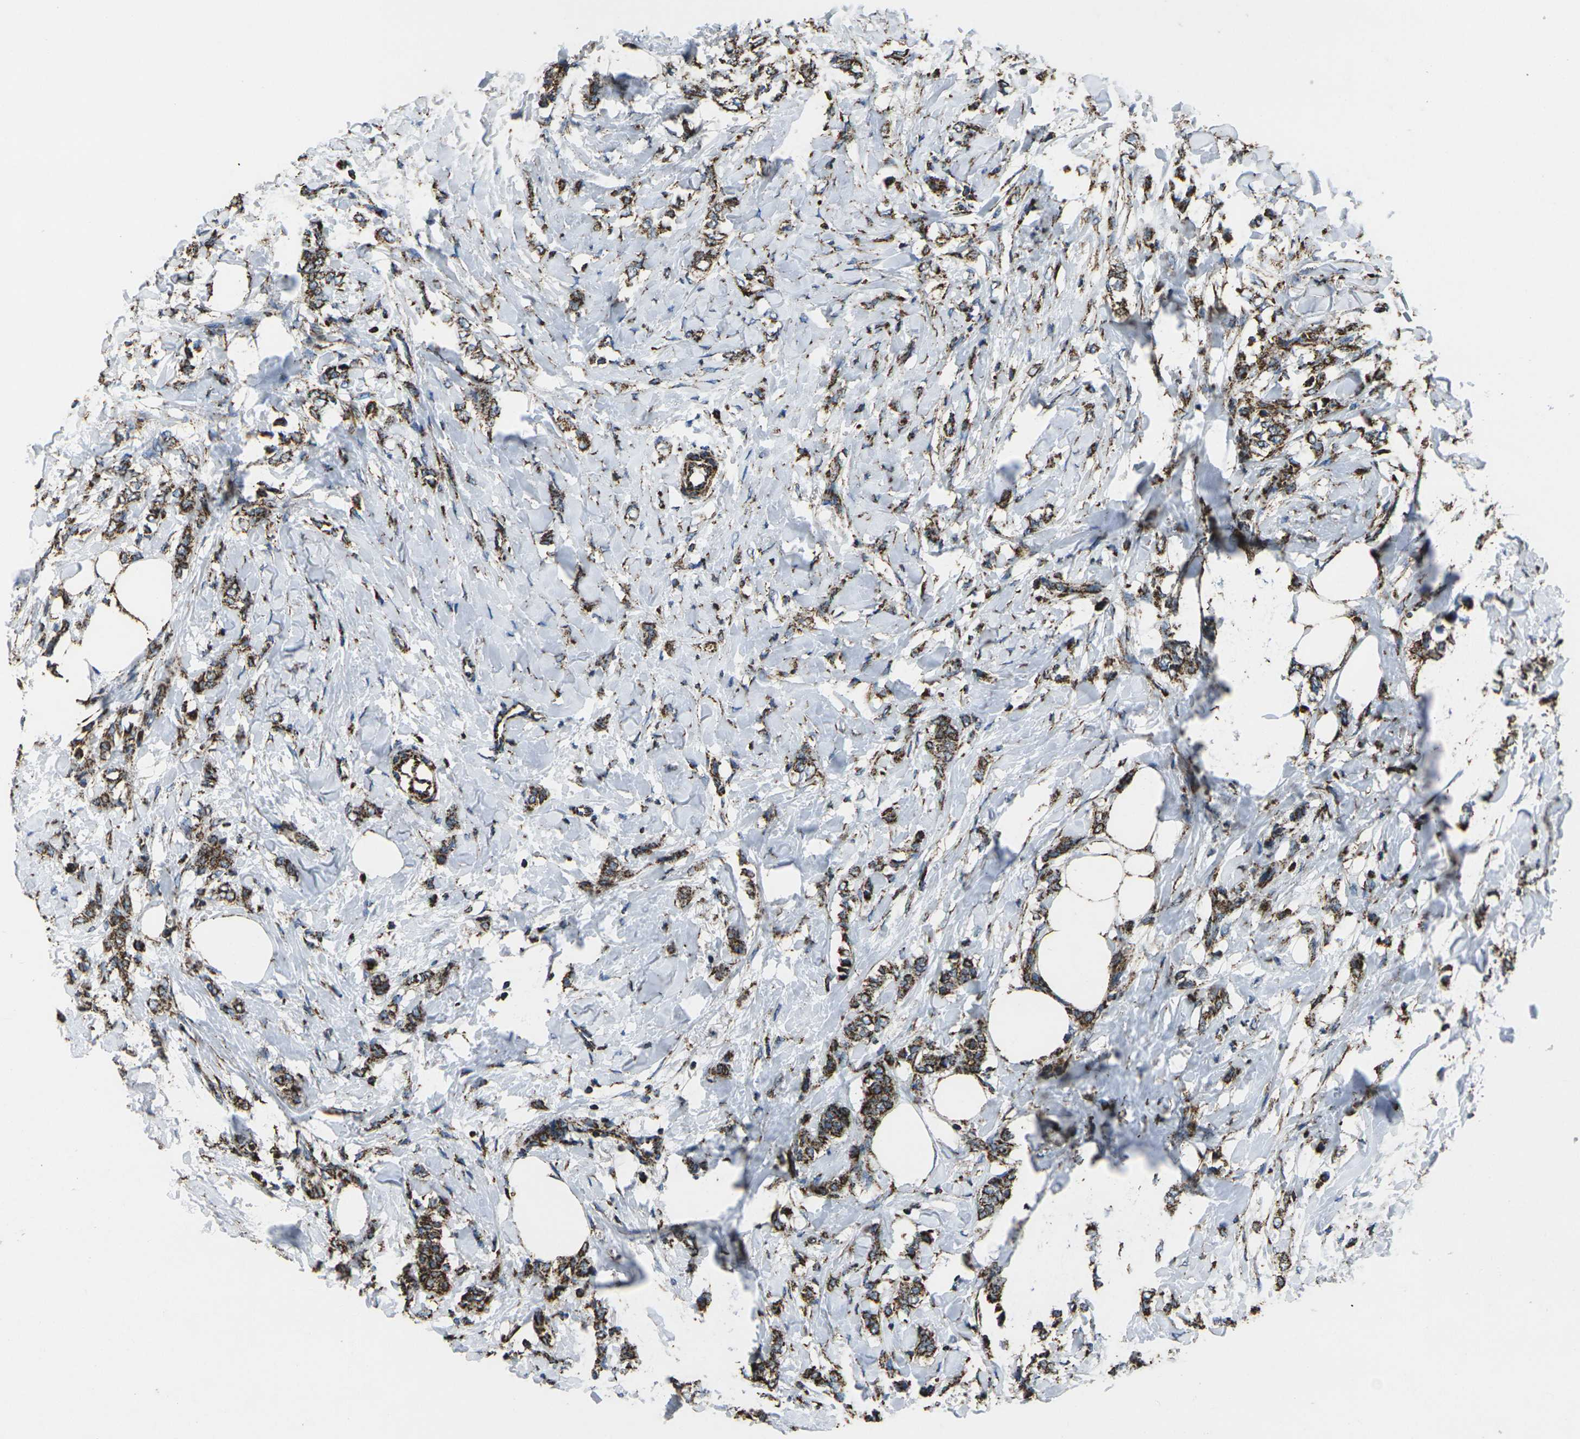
{"staining": {"intensity": "strong", "quantity": ">75%", "location": "cytoplasmic/membranous"}, "tissue": "breast cancer", "cell_type": "Tumor cells", "image_type": "cancer", "snomed": [{"axis": "morphology", "description": "Lobular carcinoma, in situ"}, {"axis": "morphology", "description": "Lobular carcinoma"}, {"axis": "topography", "description": "Breast"}], "caption": "This is an image of immunohistochemistry (IHC) staining of breast cancer (lobular carcinoma in situ), which shows strong expression in the cytoplasmic/membranous of tumor cells.", "gene": "KLHL5", "patient": {"sex": "female", "age": 41}}